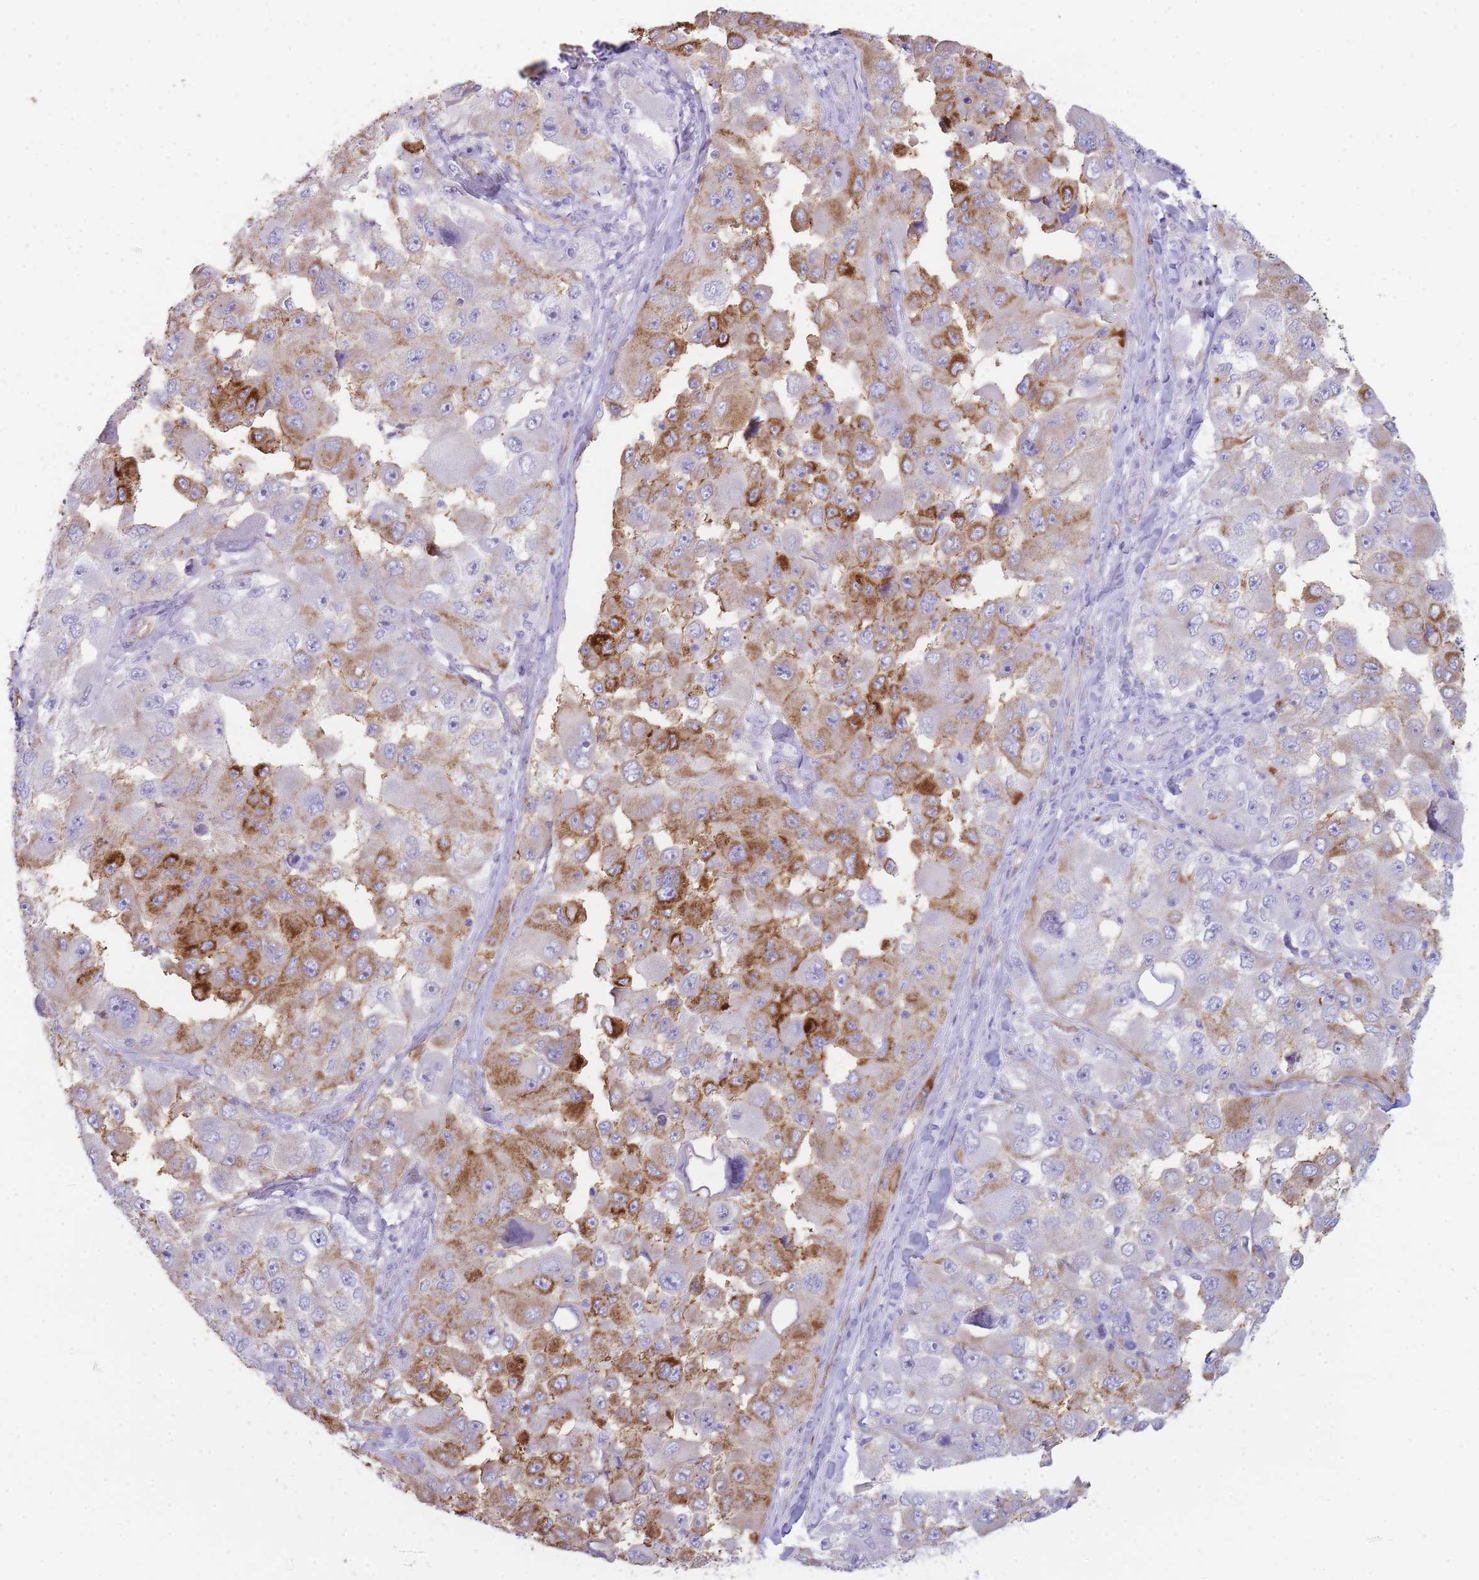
{"staining": {"intensity": "strong", "quantity": "25%-75%", "location": "cytoplasmic/membranous"}, "tissue": "melanoma", "cell_type": "Tumor cells", "image_type": "cancer", "snomed": [{"axis": "morphology", "description": "Malignant melanoma, Metastatic site"}, {"axis": "topography", "description": "Lymph node"}], "caption": "A brown stain highlights strong cytoplasmic/membranous expression of a protein in melanoma tumor cells.", "gene": "UTP14A", "patient": {"sex": "male", "age": 62}}